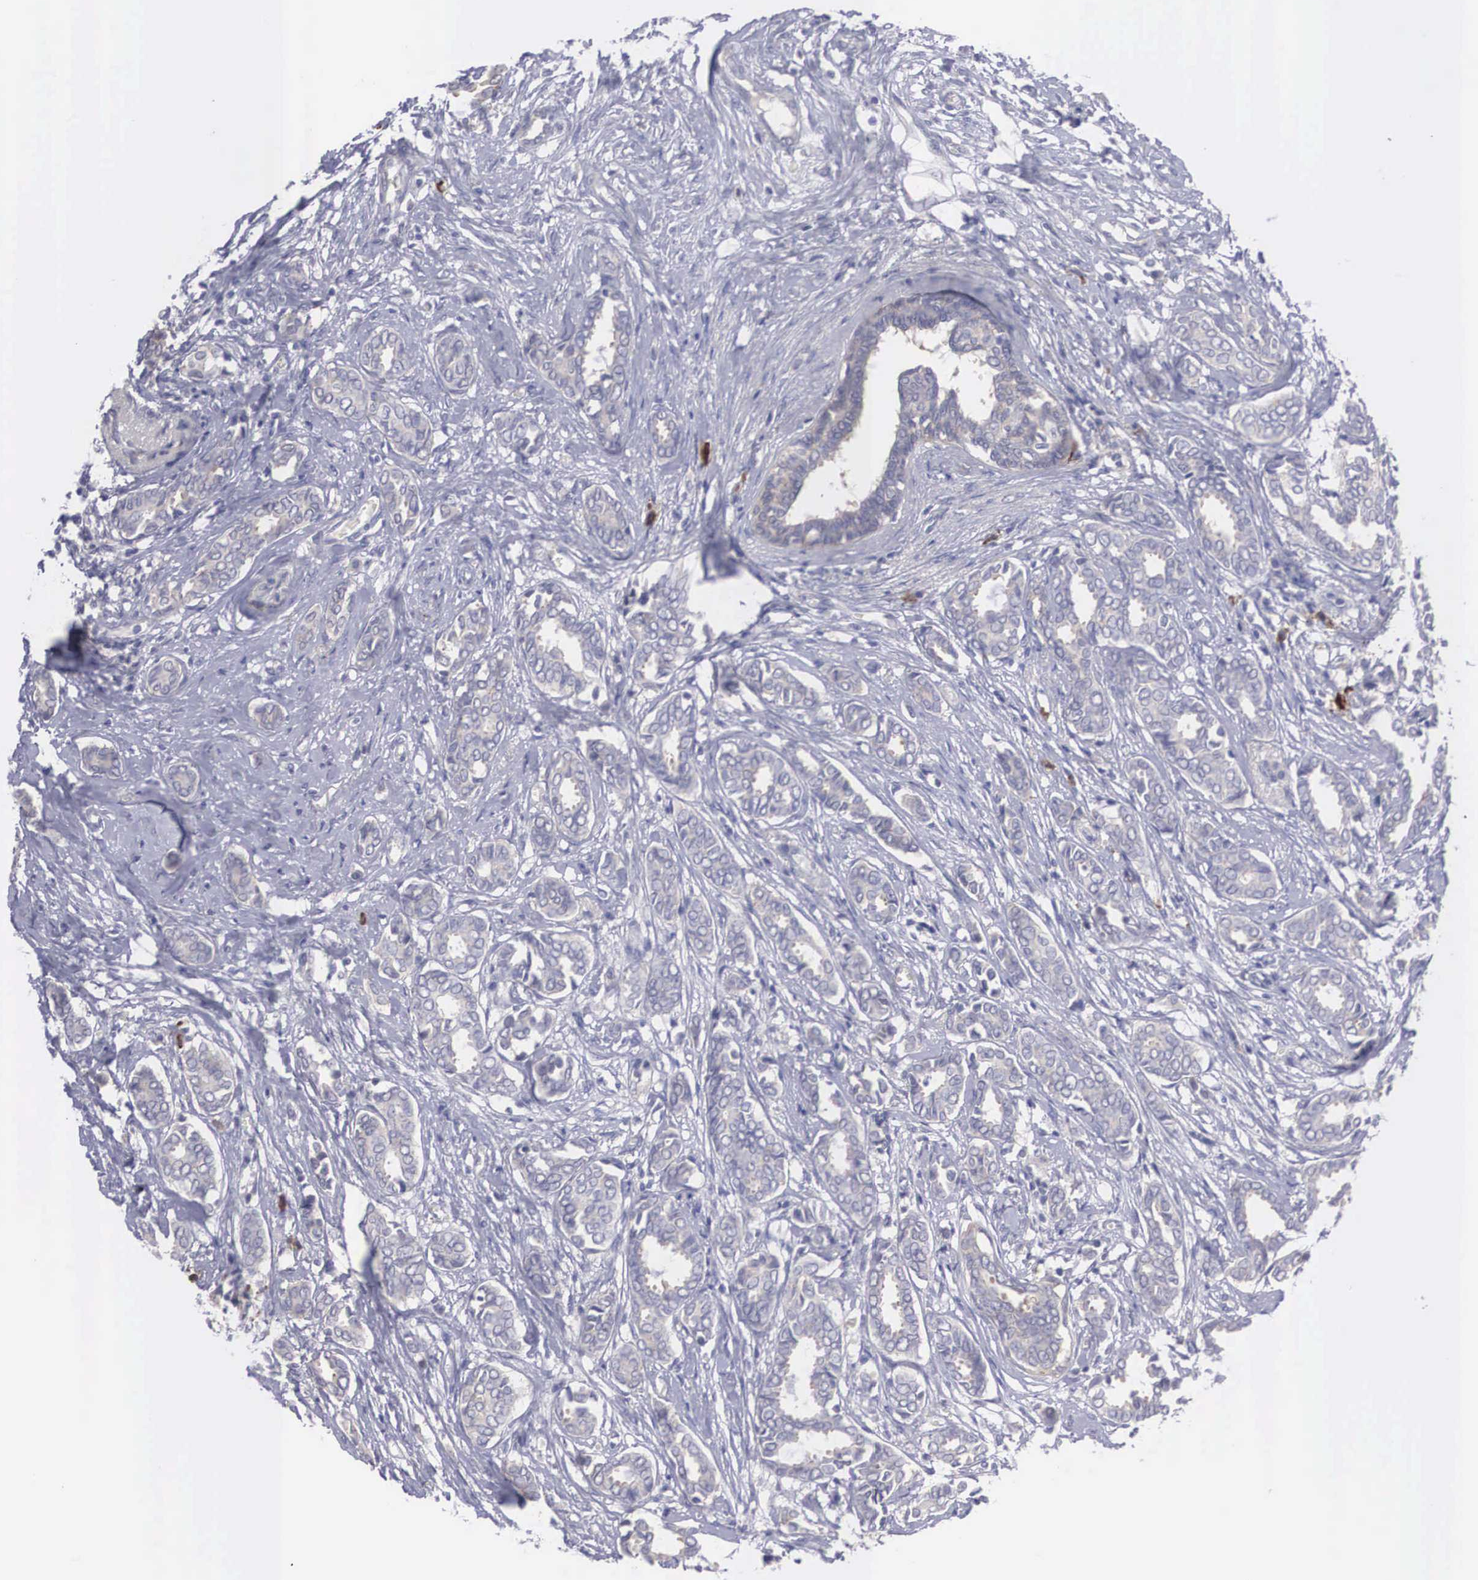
{"staining": {"intensity": "weak", "quantity": "25%-75%", "location": "cytoplasmic/membranous"}, "tissue": "breast cancer", "cell_type": "Tumor cells", "image_type": "cancer", "snomed": [{"axis": "morphology", "description": "Duct carcinoma"}, {"axis": "topography", "description": "Breast"}], "caption": "Breast invasive ductal carcinoma was stained to show a protein in brown. There is low levels of weak cytoplasmic/membranous staining in about 25%-75% of tumor cells.", "gene": "REPS2", "patient": {"sex": "female", "age": 50}}